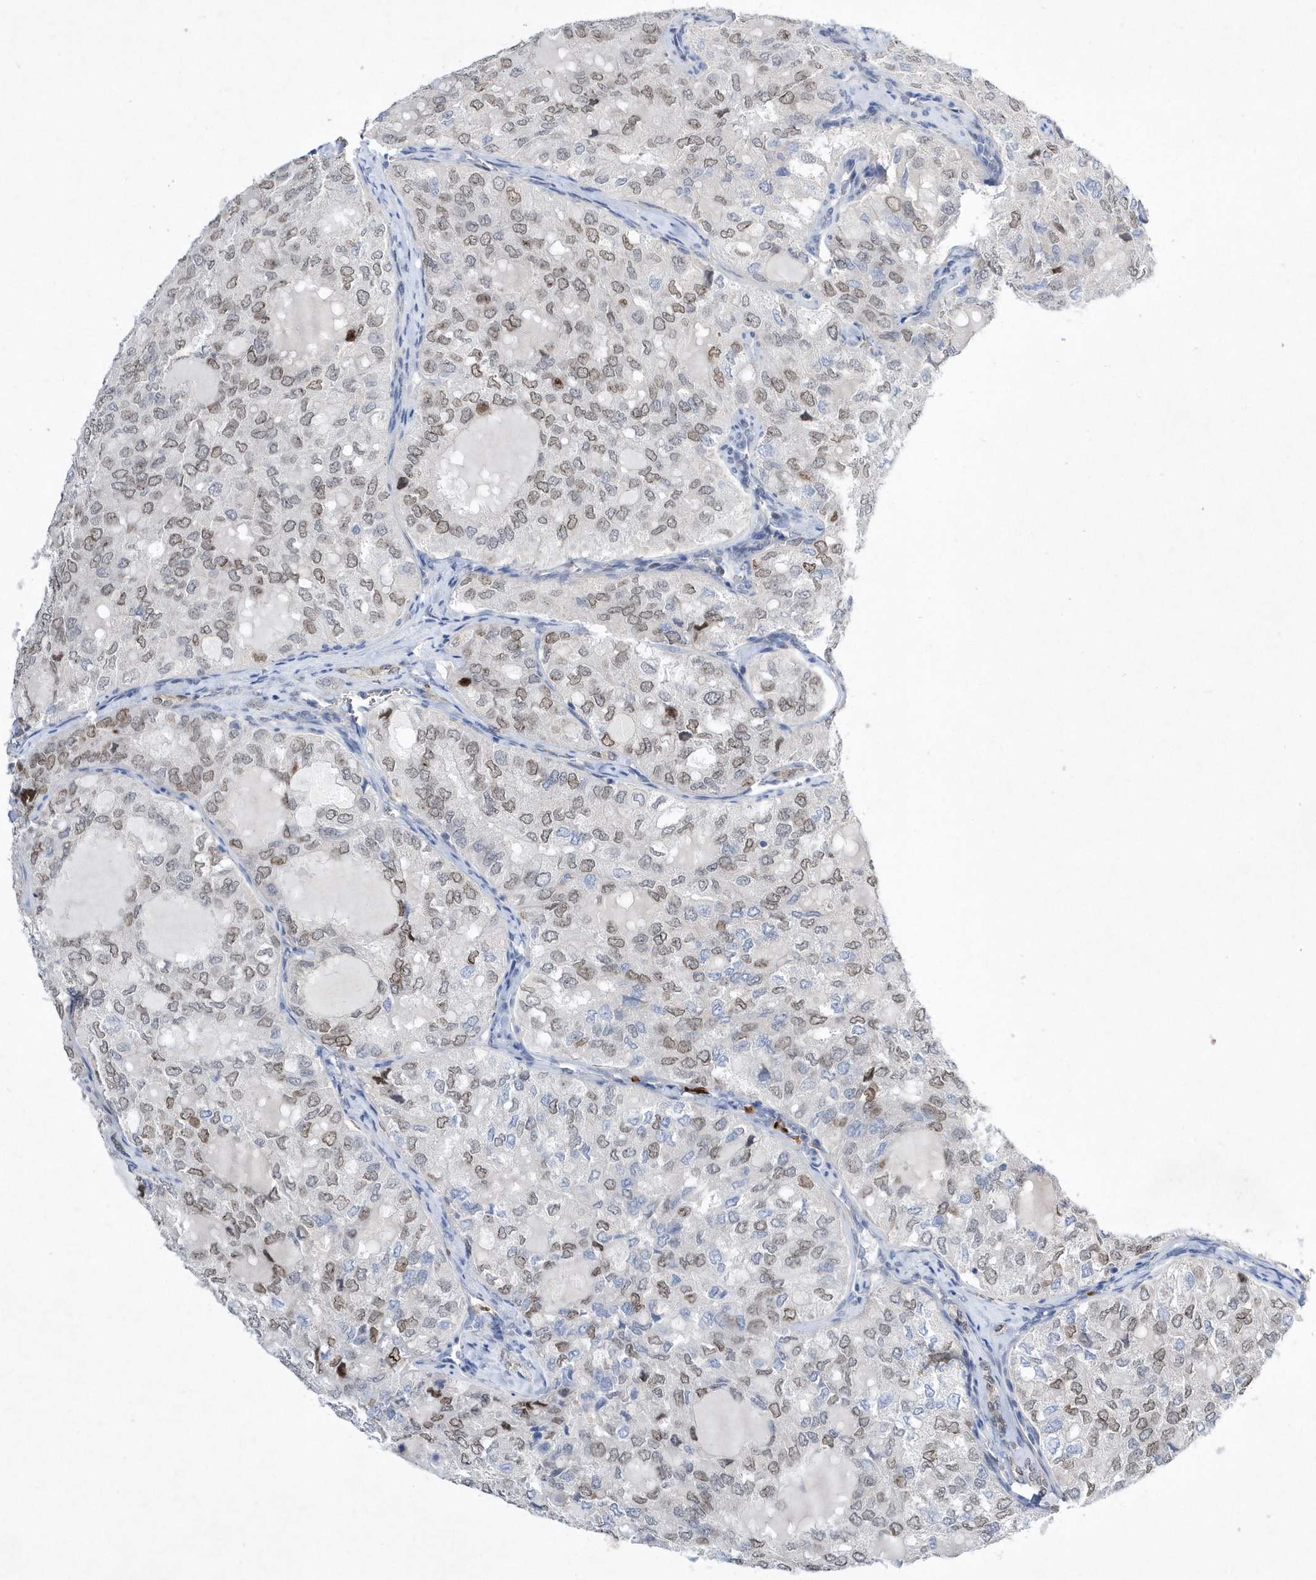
{"staining": {"intensity": "weak", "quantity": "25%-75%", "location": "nuclear"}, "tissue": "thyroid cancer", "cell_type": "Tumor cells", "image_type": "cancer", "snomed": [{"axis": "morphology", "description": "Follicular adenoma carcinoma, NOS"}, {"axis": "topography", "description": "Thyroid gland"}], "caption": "Immunohistochemistry (IHC) image of neoplastic tissue: follicular adenoma carcinoma (thyroid) stained using IHC displays low levels of weak protein expression localized specifically in the nuclear of tumor cells, appearing as a nuclear brown color.", "gene": "ZNF875", "patient": {"sex": "male", "age": 75}}